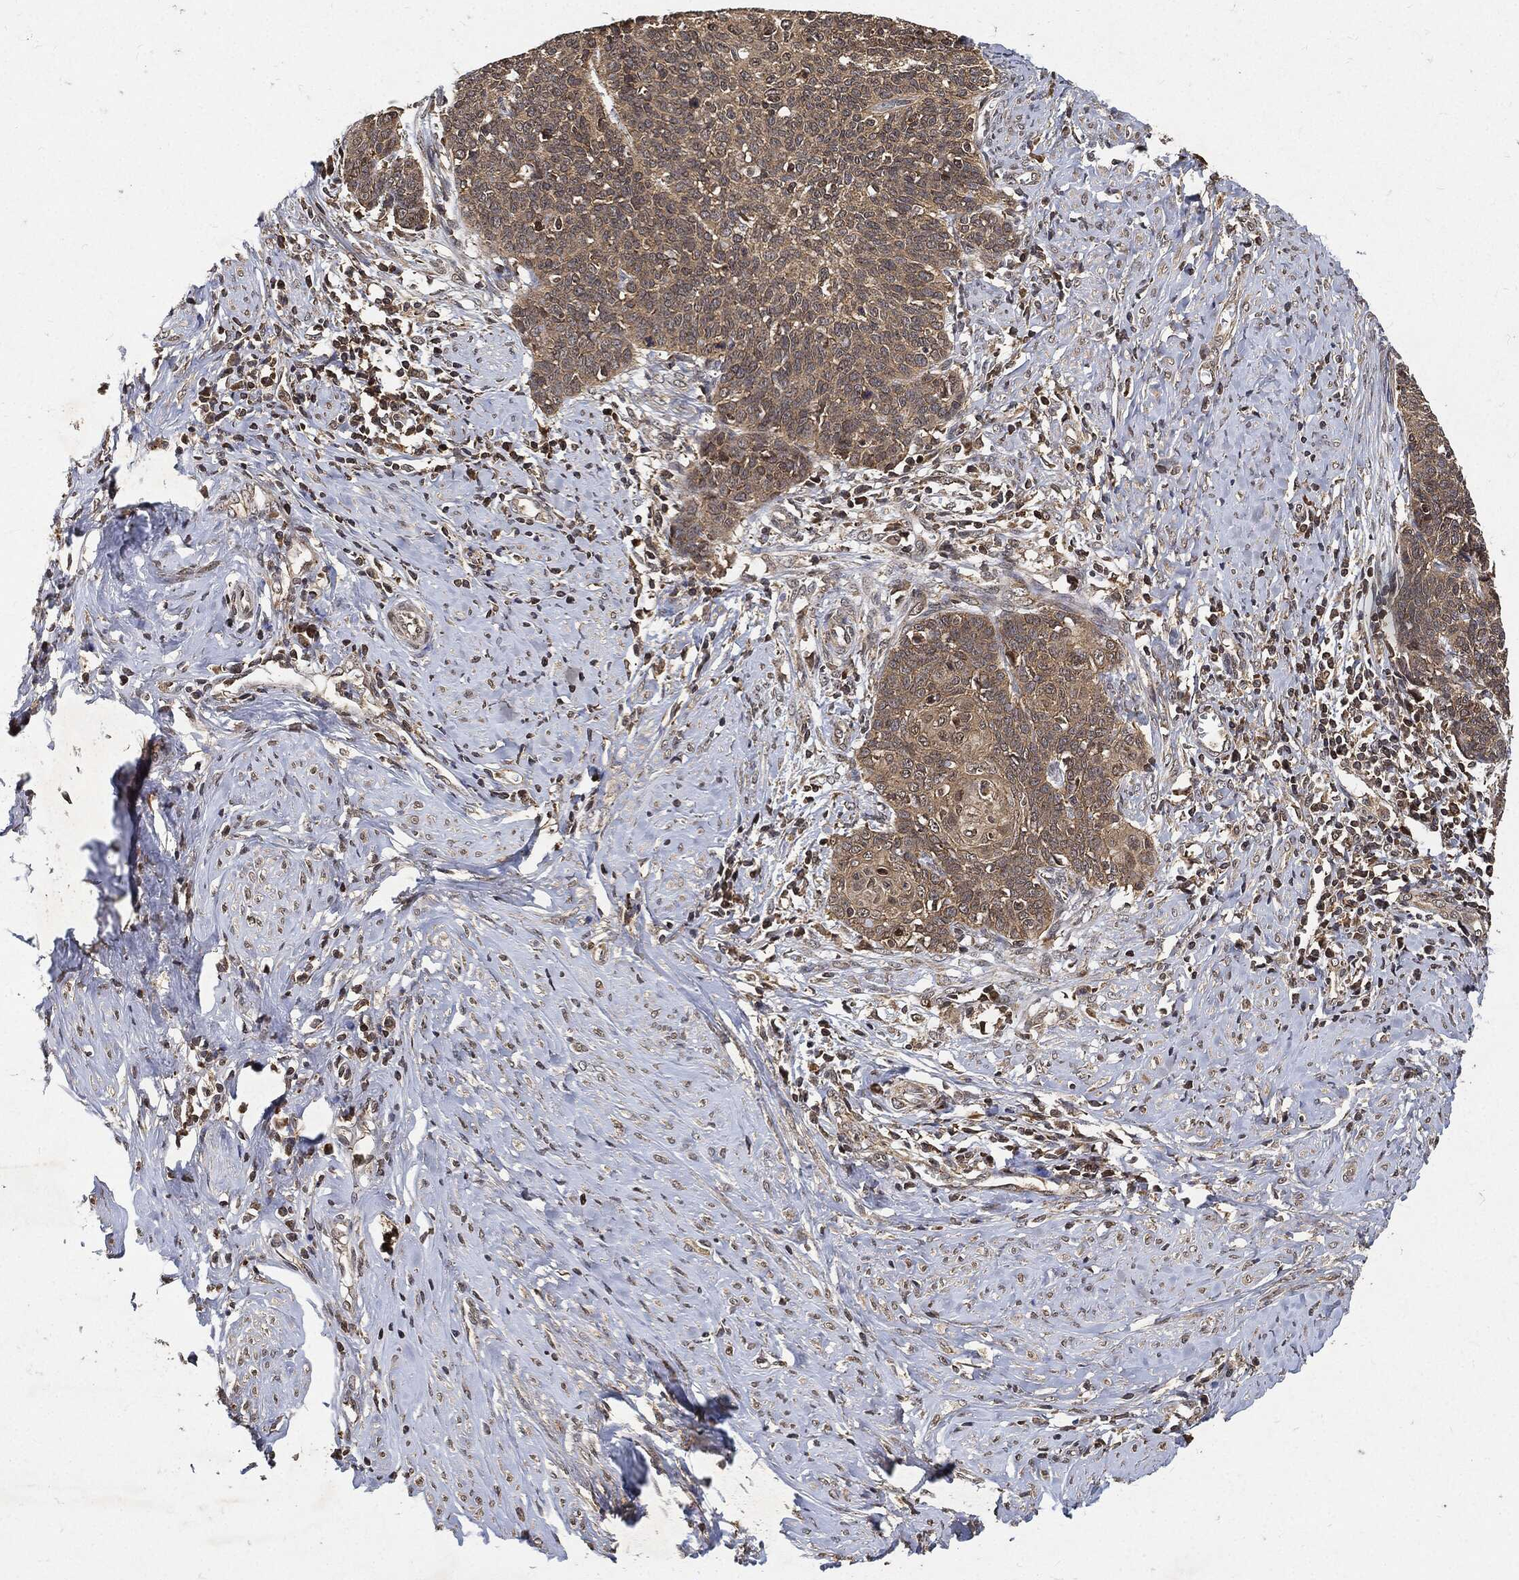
{"staining": {"intensity": "weak", "quantity": ">75%", "location": "cytoplasmic/membranous"}, "tissue": "cervical cancer", "cell_type": "Tumor cells", "image_type": "cancer", "snomed": [{"axis": "morphology", "description": "Normal tissue, NOS"}, {"axis": "morphology", "description": "Squamous cell carcinoma, NOS"}, {"axis": "topography", "description": "Cervix"}], "caption": "Squamous cell carcinoma (cervical) tissue displays weak cytoplasmic/membranous staining in approximately >75% of tumor cells", "gene": "ZNF226", "patient": {"sex": "female", "age": 39}}